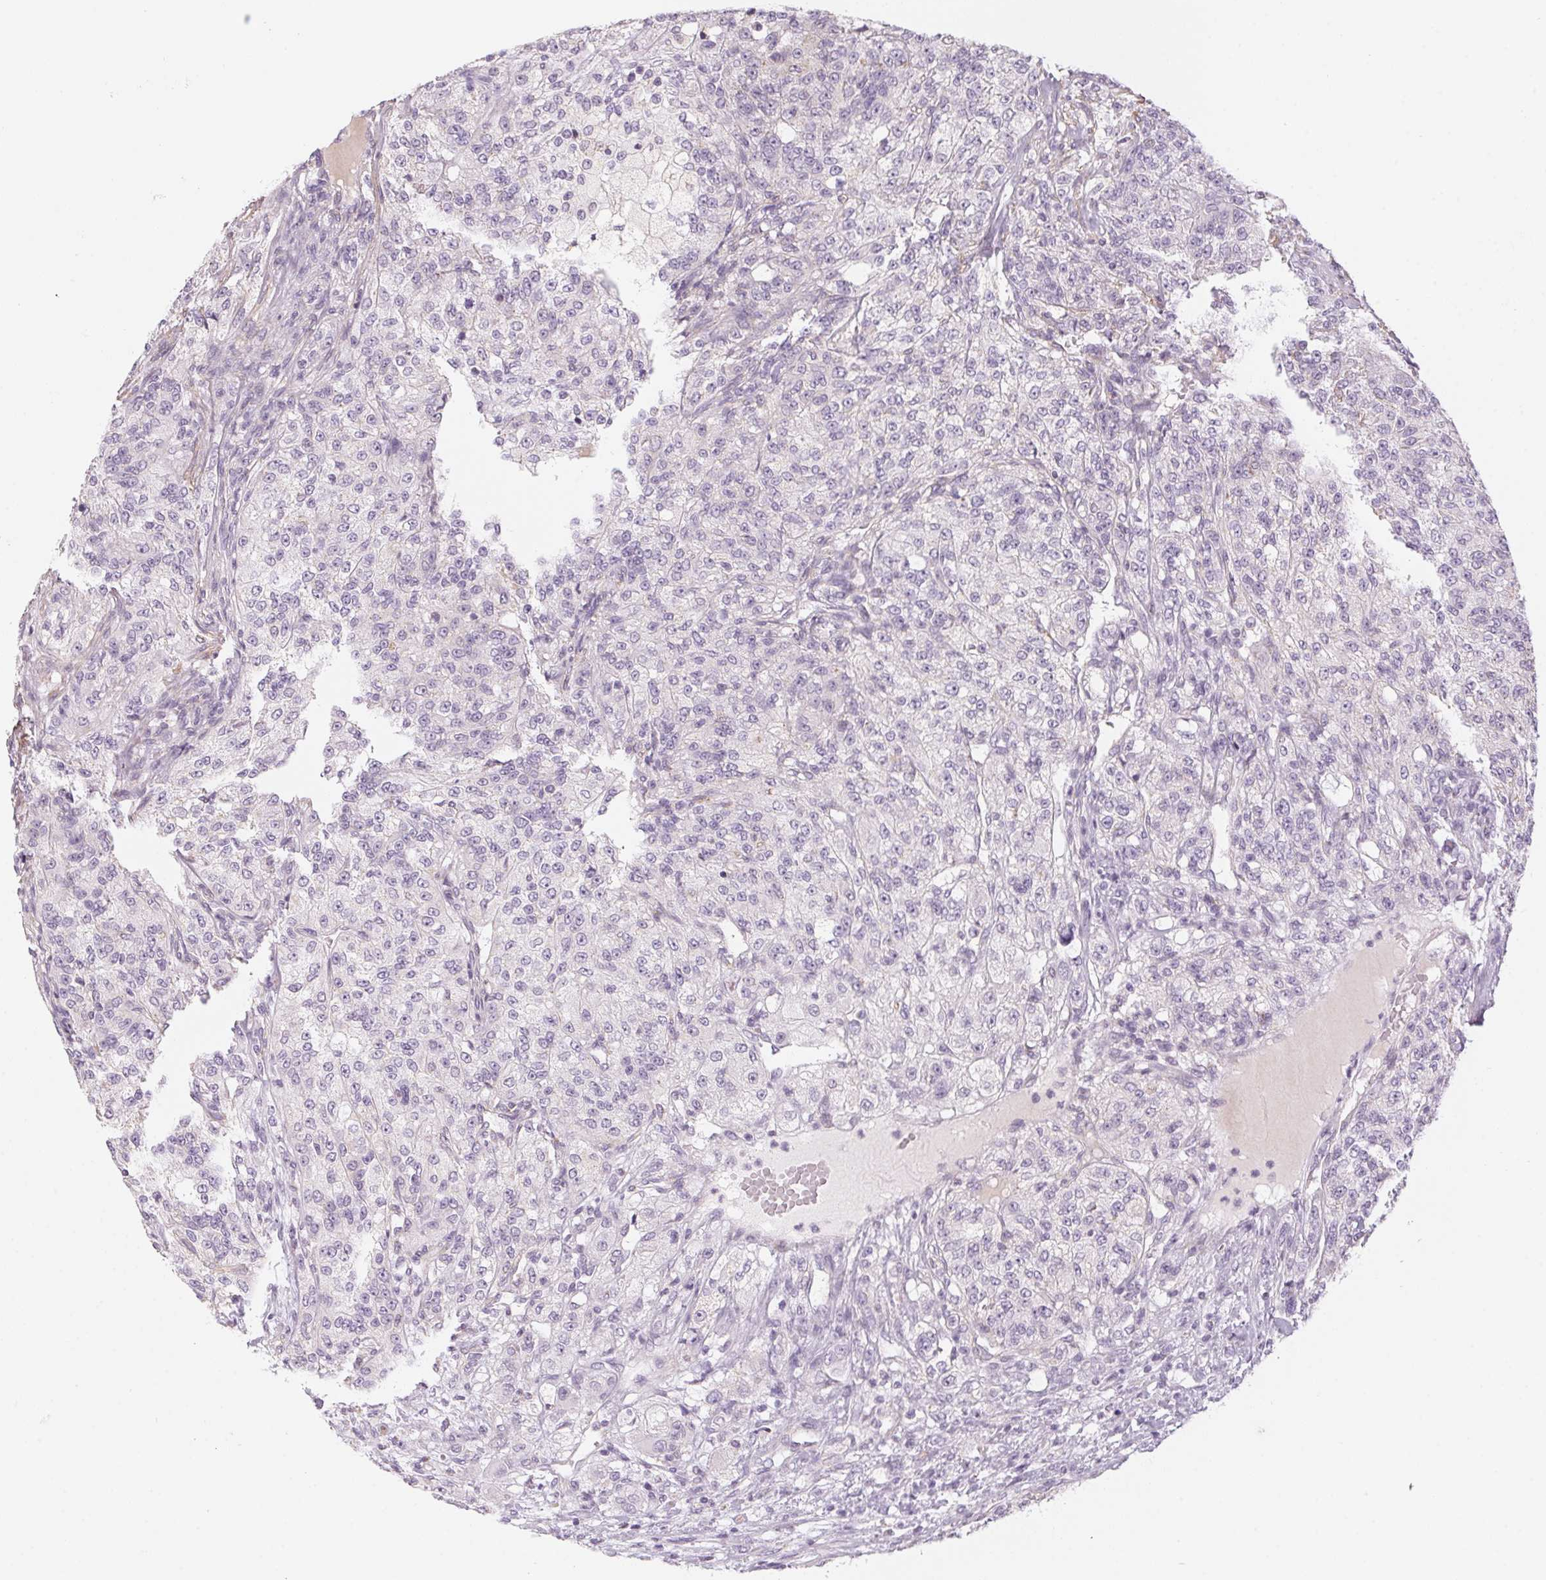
{"staining": {"intensity": "negative", "quantity": "none", "location": "none"}, "tissue": "renal cancer", "cell_type": "Tumor cells", "image_type": "cancer", "snomed": [{"axis": "morphology", "description": "Adenocarcinoma, NOS"}, {"axis": "topography", "description": "Kidney"}], "caption": "IHC image of human renal cancer stained for a protein (brown), which demonstrates no expression in tumor cells. The staining is performed using DAB (3,3'-diaminobenzidine) brown chromogen with nuclei counter-stained in using hematoxylin.", "gene": "PRPH", "patient": {"sex": "female", "age": 63}}